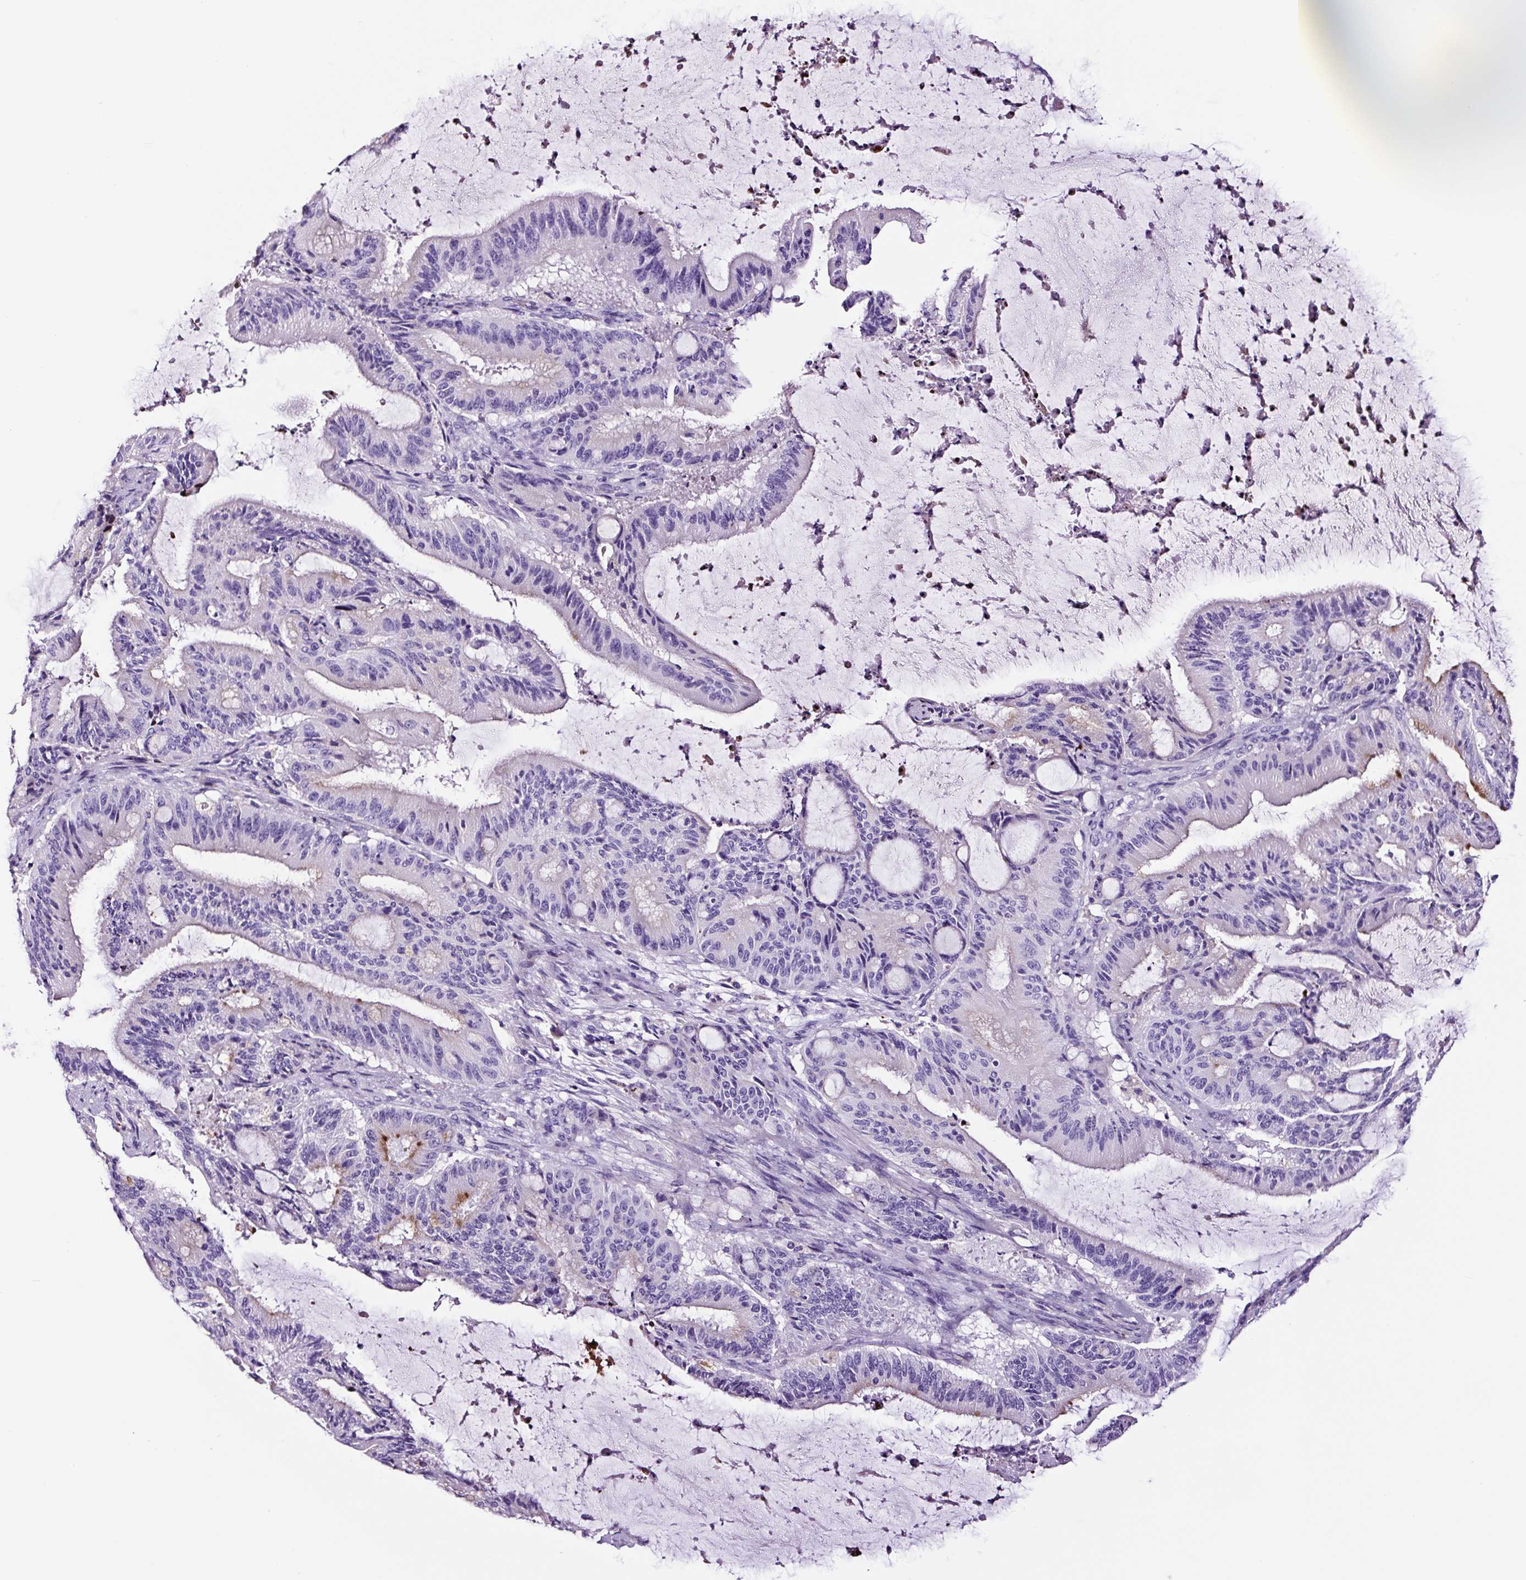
{"staining": {"intensity": "negative", "quantity": "none", "location": "none"}, "tissue": "liver cancer", "cell_type": "Tumor cells", "image_type": "cancer", "snomed": [{"axis": "morphology", "description": "Normal tissue, NOS"}, {"axis": "morphology", "description": "Cholangiocarcinoma"}, {"axis": "topography", "description": "Liver"}, {"axis": "topography", "description": "Peripheral nerve tissue"}], "caption": "Immunohistochemical staining of cholangiocarcinoma (liver) shows no significant staining in tumor cells.", "gene": "FBXL7", "patient": {"sex": "female", "age": 73}}